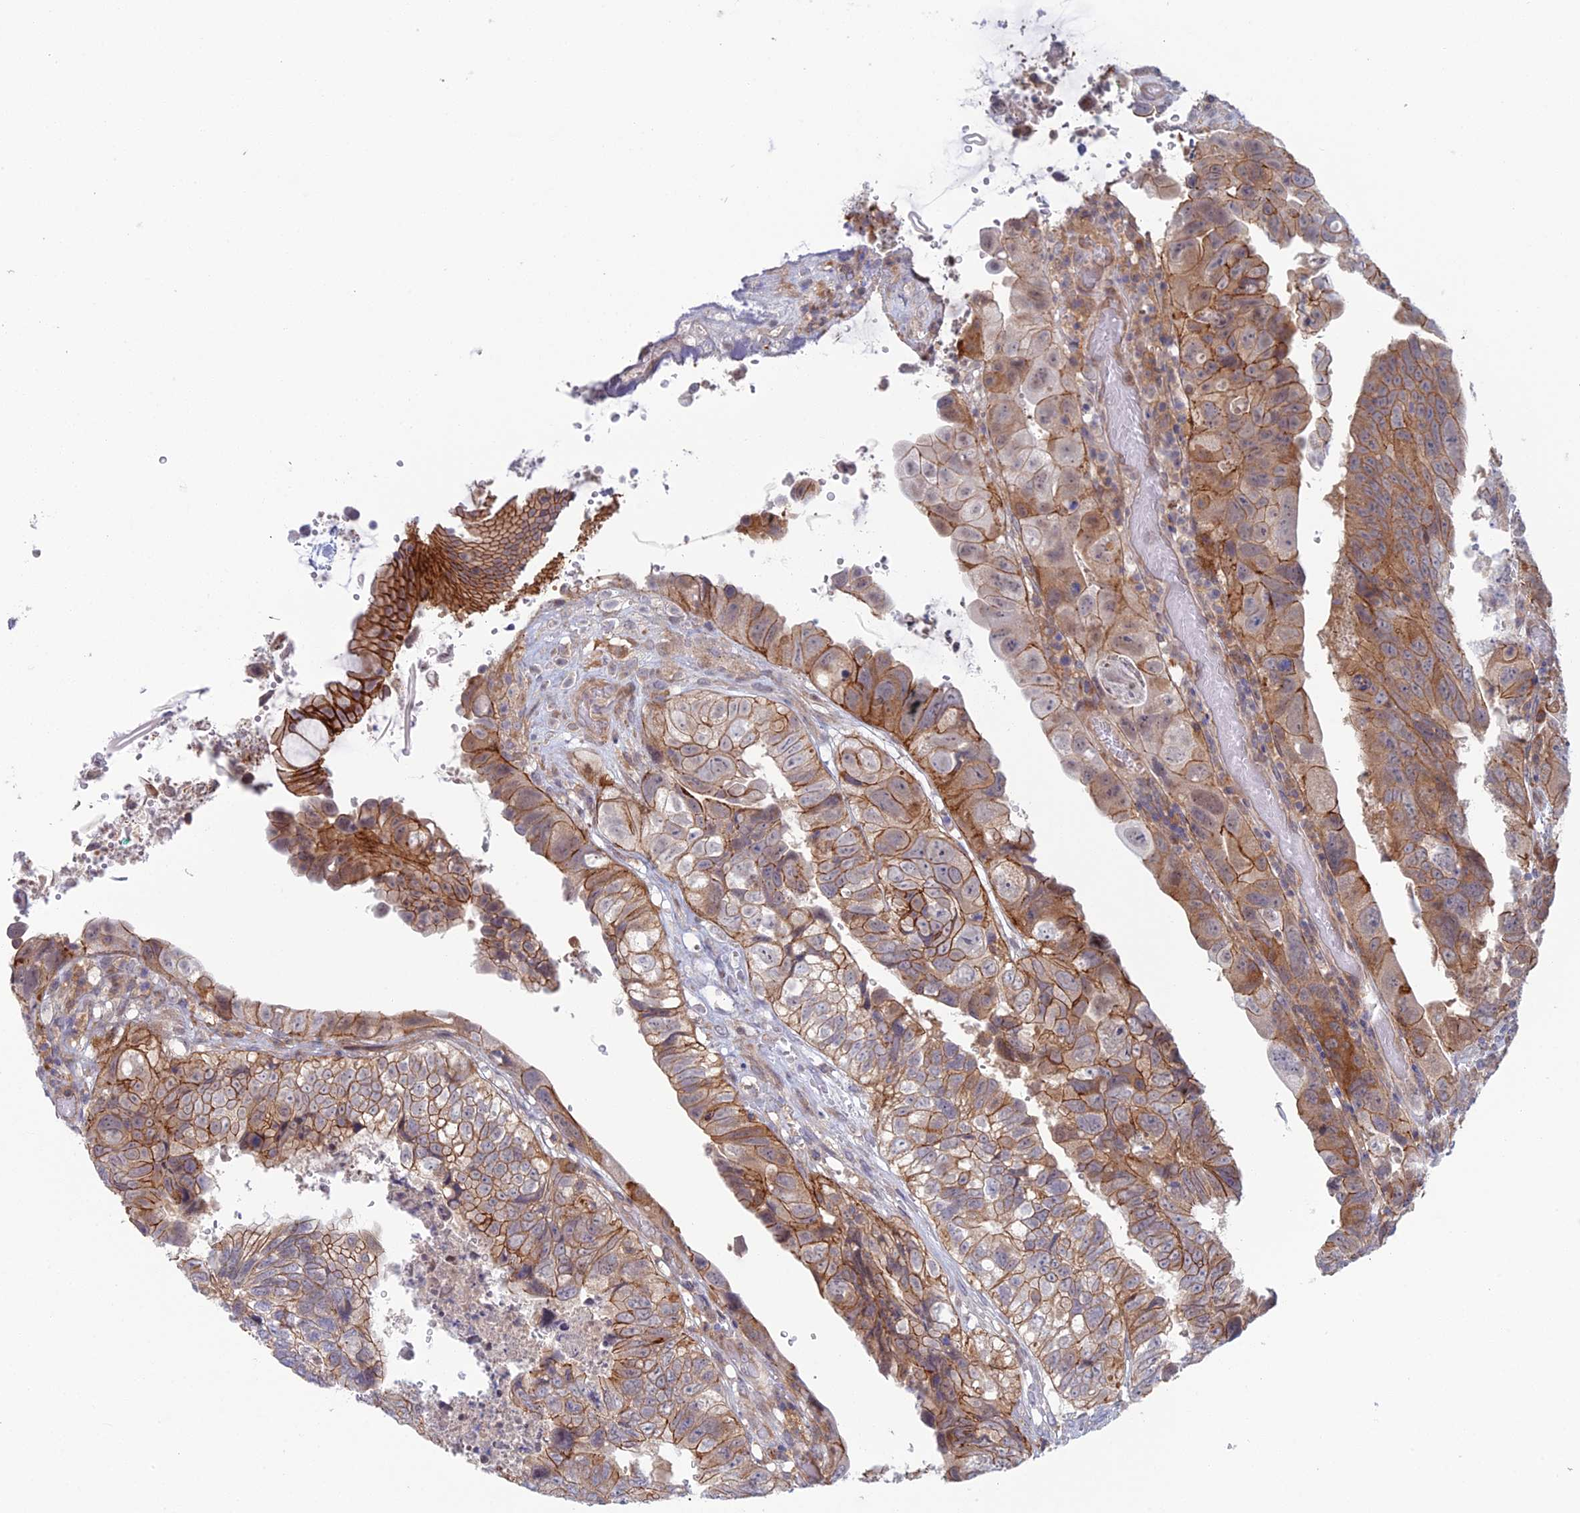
{"staining": {"intensity": "moderate", "quantity": ">75%", "location": "cytoplasmic/membranous"}, "tissue": "colorectal cancer", "cell_type": "Tumor cells", "image_type": "cancer", "snomed": [{"axis": "morphology", "description": "Adenocarcinoma, NOS"}, {"axis": "topography", "description": "Rectum"}], "caption": "Immunohistochemical staining of colorectal adenocarcinoma displays moderate cytoplasmic/membranous protein expression in approximately >75% of tumor cells.", "gene": "ABHD1", "patient": {"sex": "male", "age": 63}}